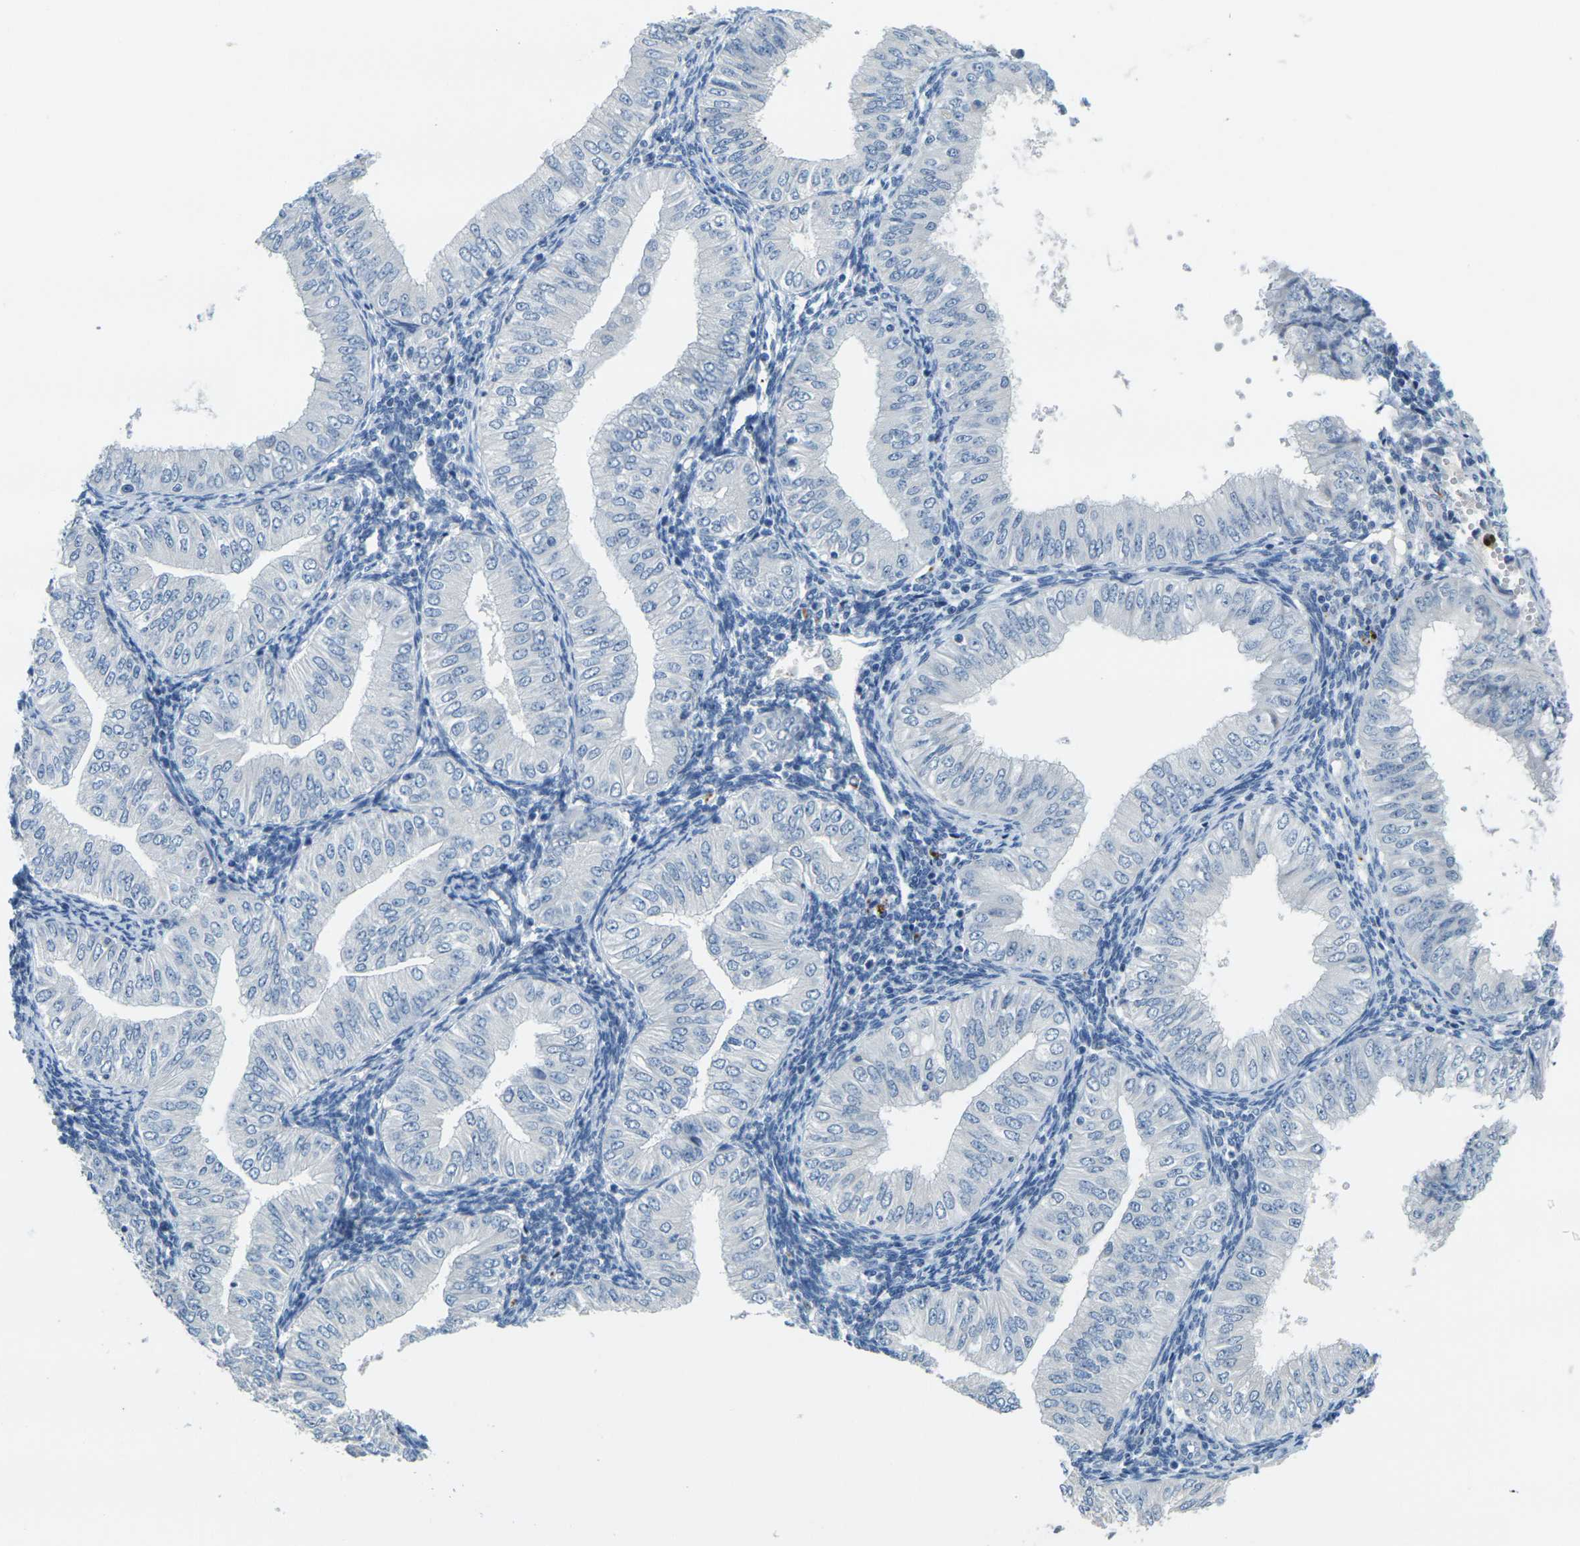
{"staining": {"intensity": "negative", "quantity": "none", "location": "none"}, "tissue": "endometrial cancer", "cell_type": "Tumor cells", "image_type": "cancer", "snomed": [{"axis": "morphology", "description": "Normal tissue, NOS"}, {"axis": "morphology", "description": "Adenocarcinoma, NOS"}, {"axis": "topography", "description": "Endometrium"}], "caption": "This is a micrograph of IHC staining of endometrial cancer, which shows no staining in tumor cells.", "gene": "GPR15", "patient": {"sex": "female", "age": 53}}